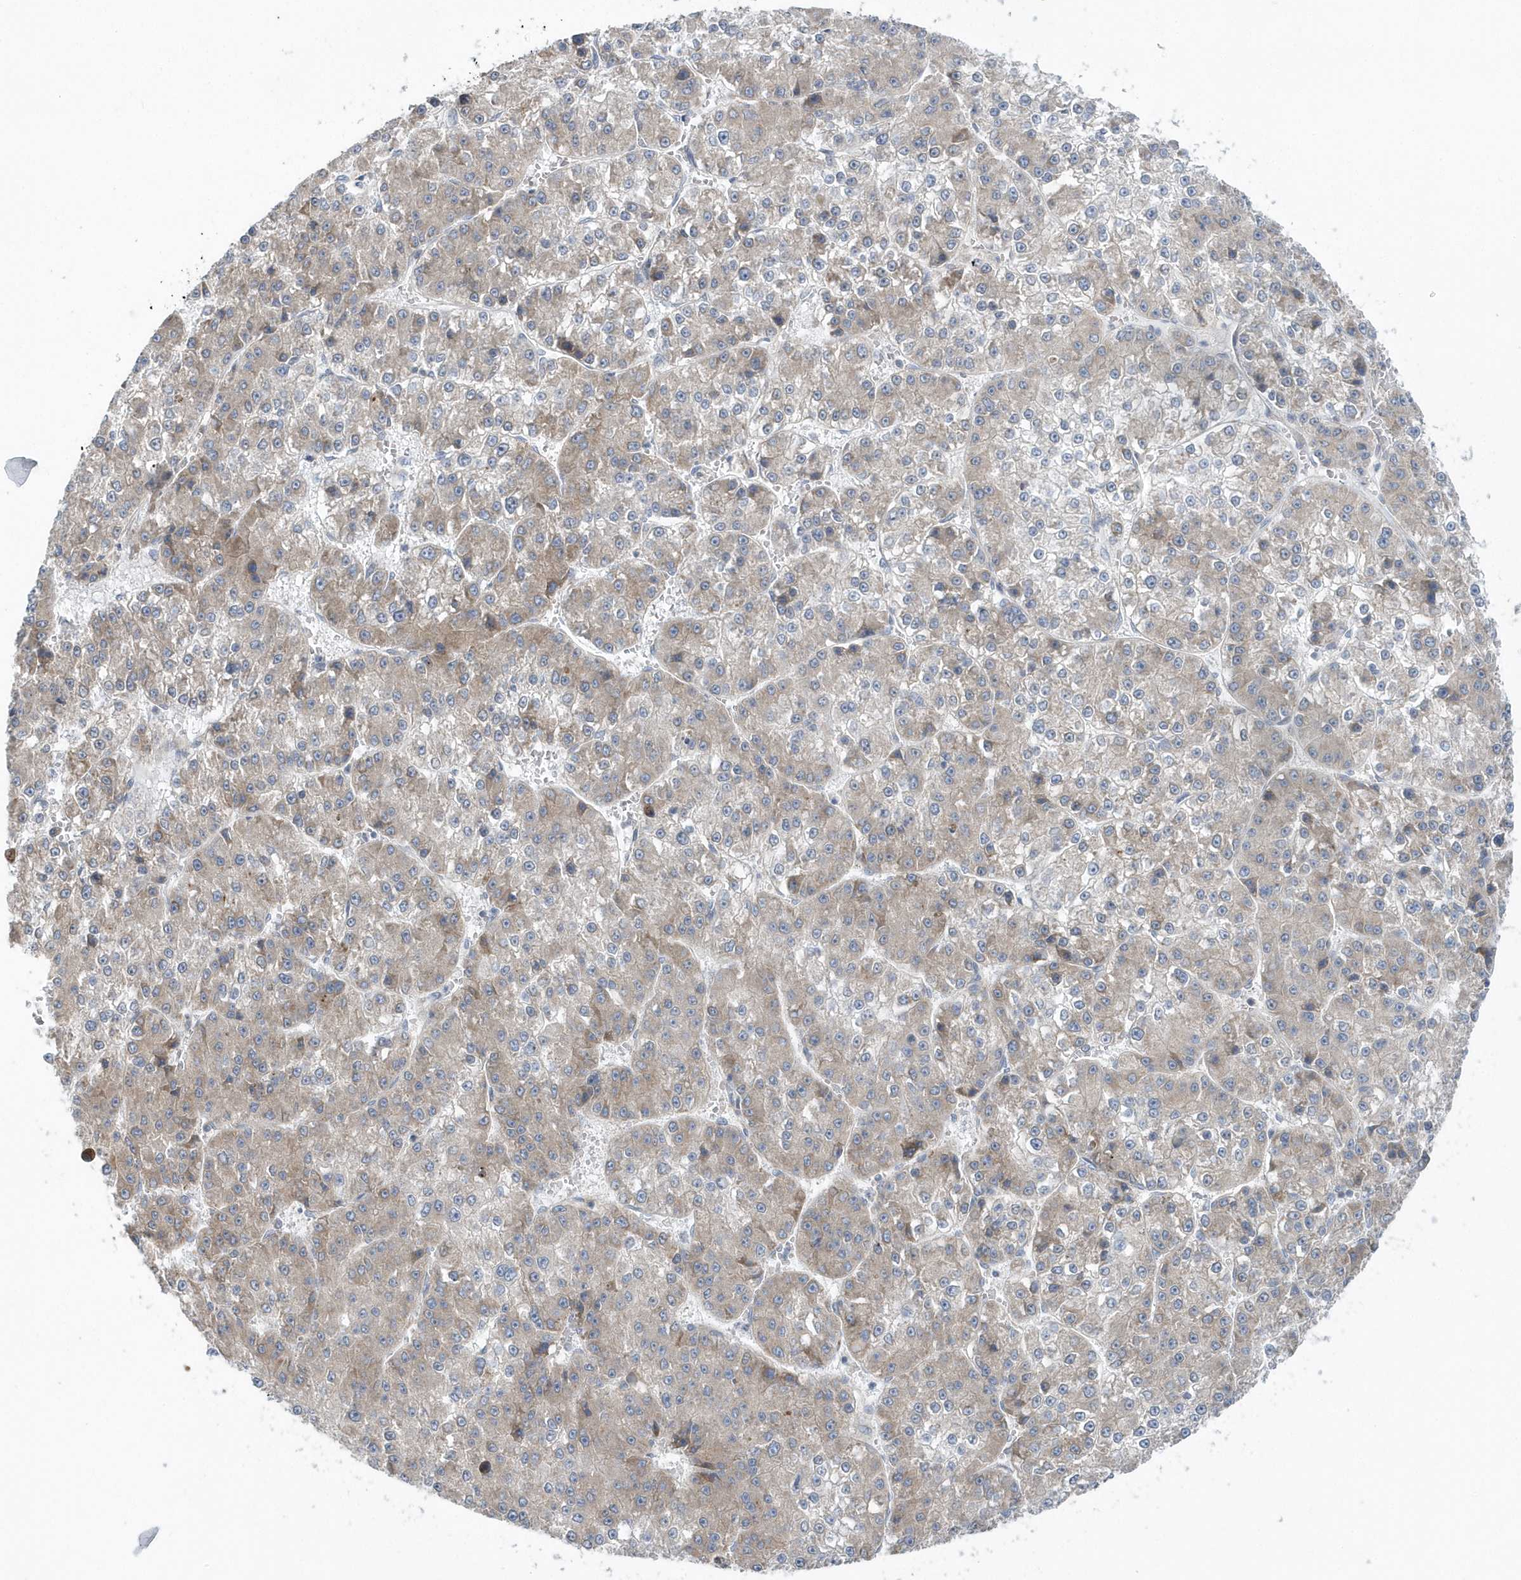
{"staining": {"intensity": "weak", "quantity": "<25%", "location": "cytoplasmic/membranous"}, "tissue": "liver cancer", "cell_type": "Tumor cells", "image_type": "cancer", "snomed": [{"axis": "morphology", "description": "Carcinoma, Hepatocellular, NOS"}, {"axis": "topography", "description": "Liver"}], "caption": "An IHC histopathology image of hepatocellular carcinoma (liver) is shown. There is no staining in tumor cells of hepatocellular carcinoma (liver). (DAB immunohistochemistry, high magnification).", "gene": "EIF3C", "patient": {"sex": "female", "age": 73}}